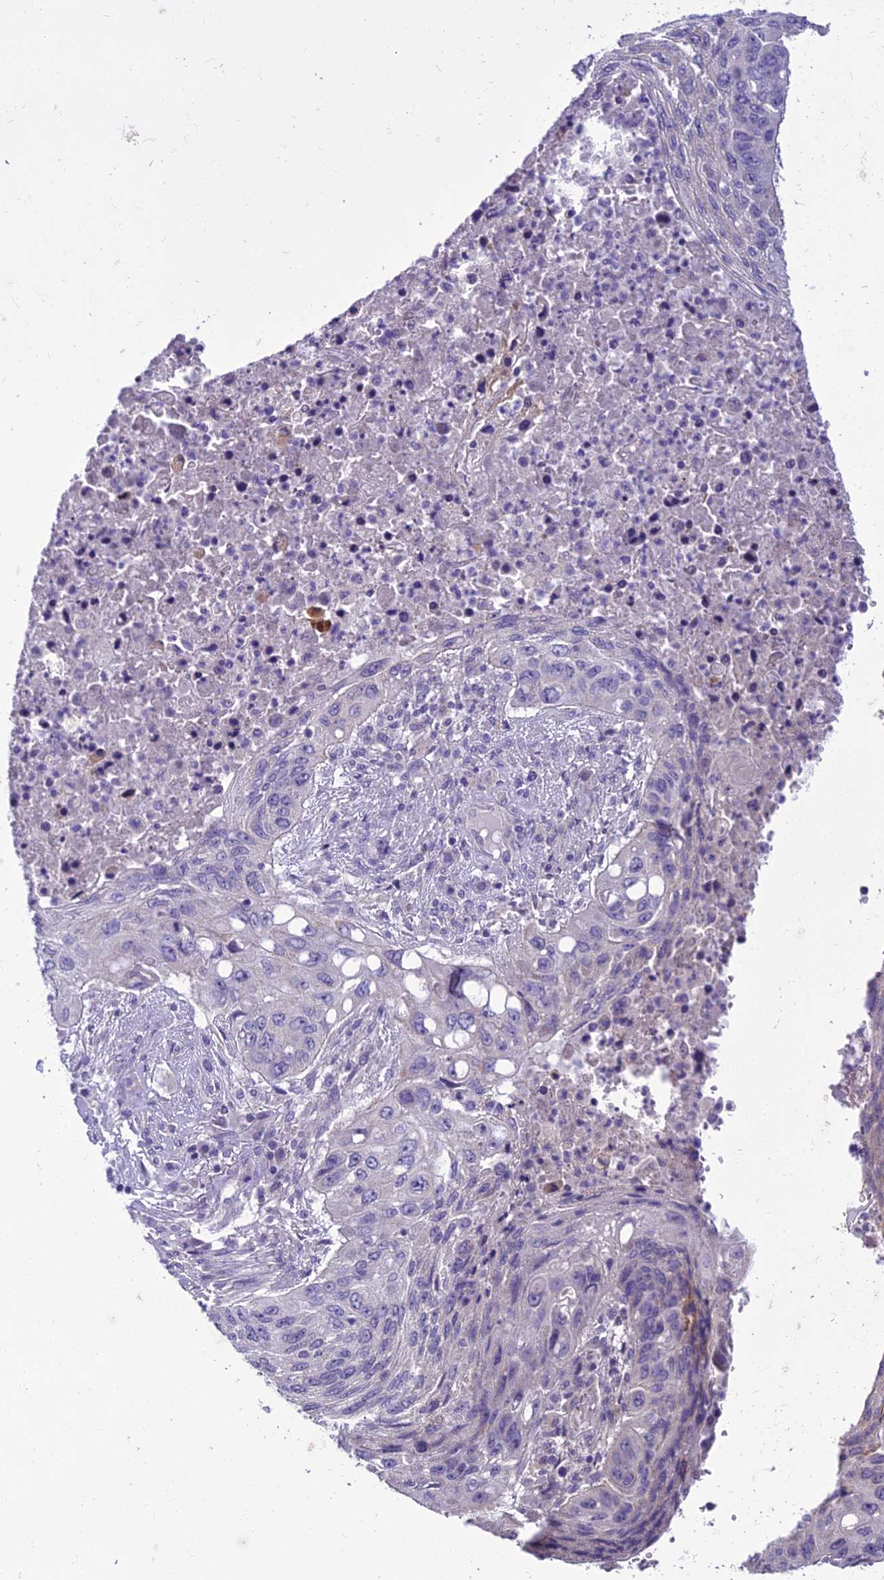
{"staining": {"intensity": "negative", "quantity": "none", "location": "none"}, "tissue": "lung cancer", "cell_type": "Tumor cells", "image_type": "cancer", "snomed": [{"axis": "morphology", "description": "Squamous cell carcinoma, NOS"}, {"axis": "topography", "description": "Lung"}], "caption": "Photomicrograph shows no protein expression in tumor cells of lung cancer tissue.", "gene": "SCRT1", "patient": {"sex": "female", "age": 63}}